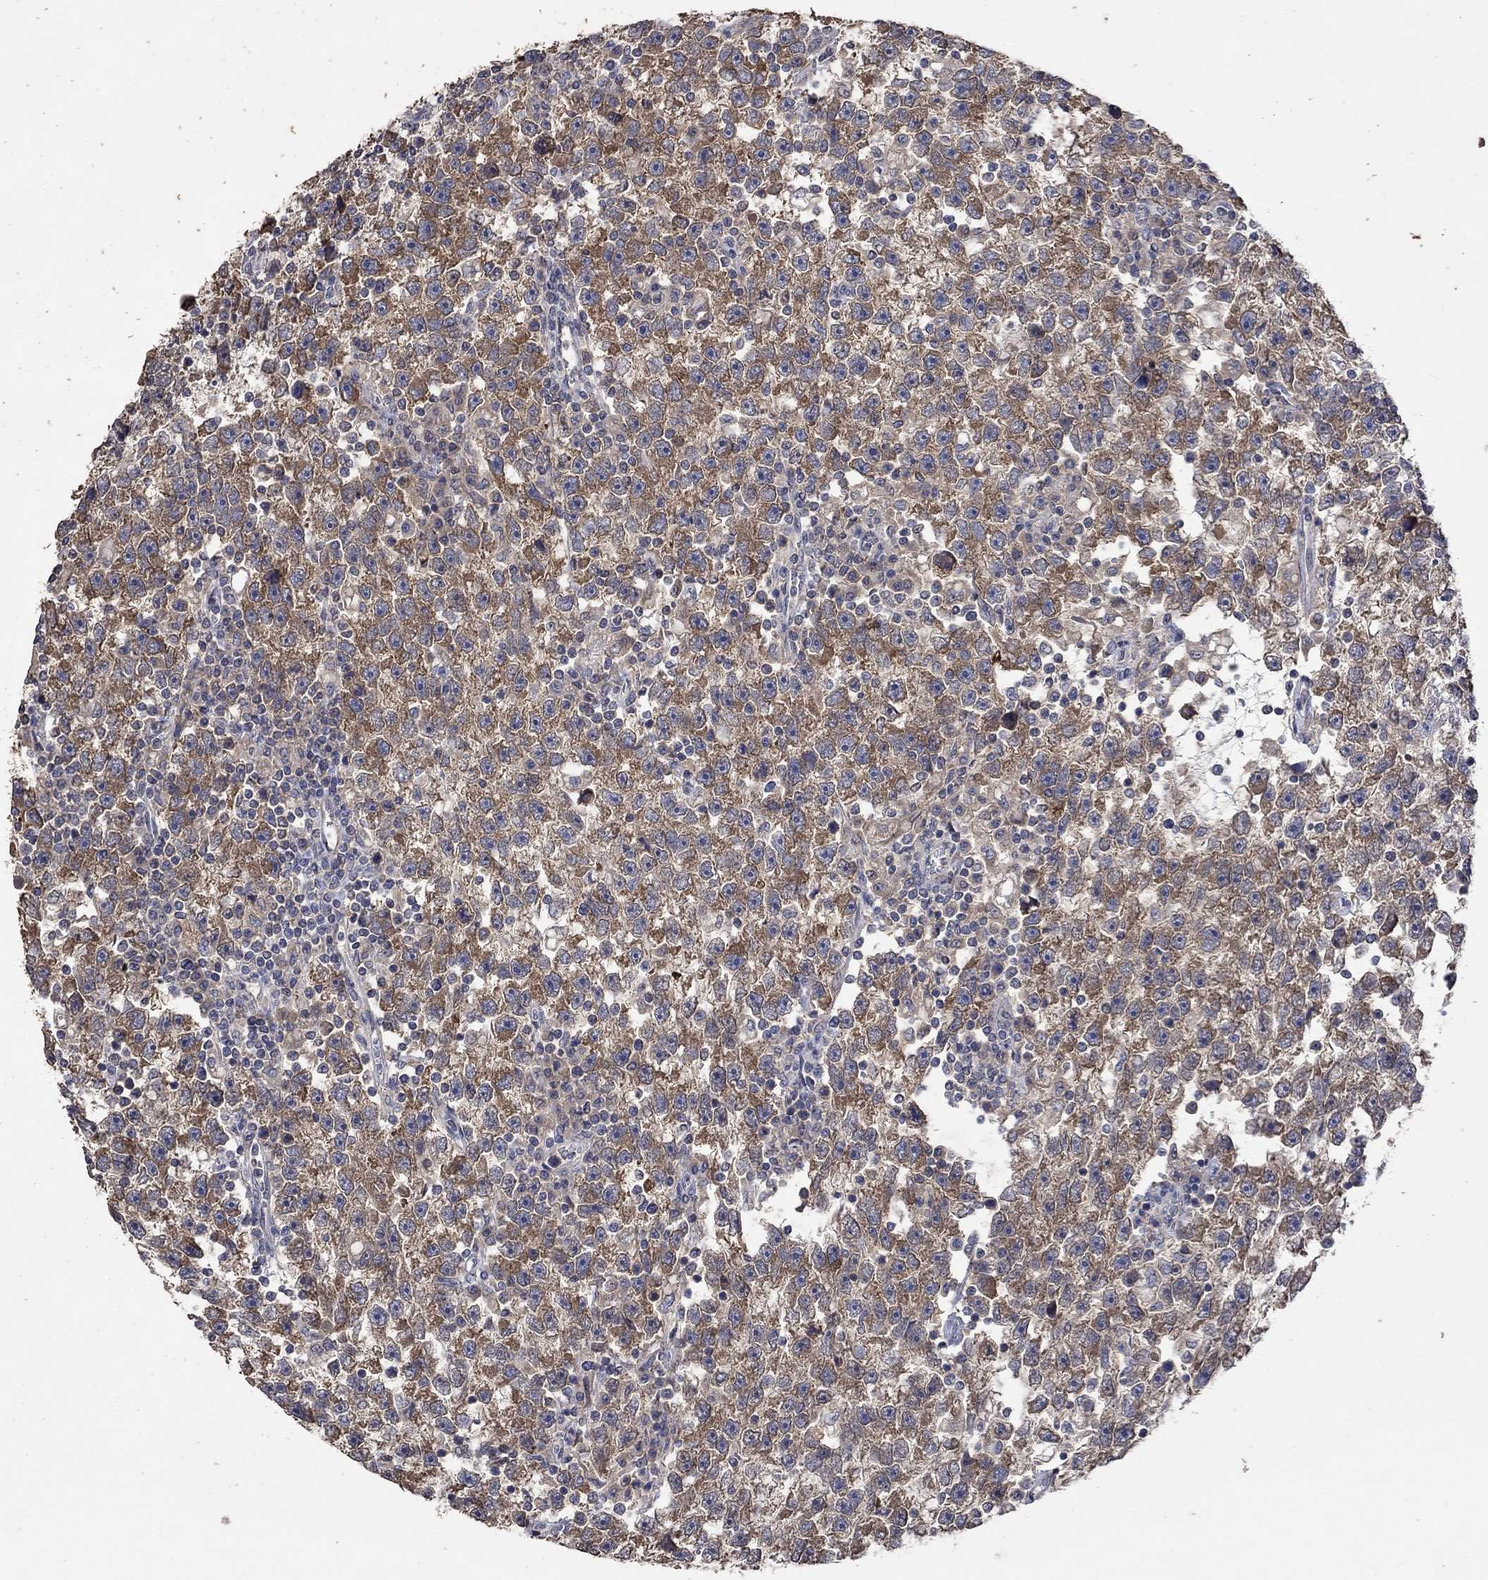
{"staining": {"intensity": "strong", "quantity": ">75%", "location": "cytoplasmic/membranous"}, "tissue": "testis cancer", "cell_type": "Tumor cells", "image_type": "cancer", "snomed": [{"axis": "morphology", "description": "Seminoma, NOS"}, {"axis": "topography", "description": "Testis"}], "caption": "Immunohistochemistry of testis seminoma reveals high levels of strong cytoplasmic/membranous staining in about >75% of tumor cells.", "gene": "PTPN20", "patient": {"sex": "male", "age": 47}}